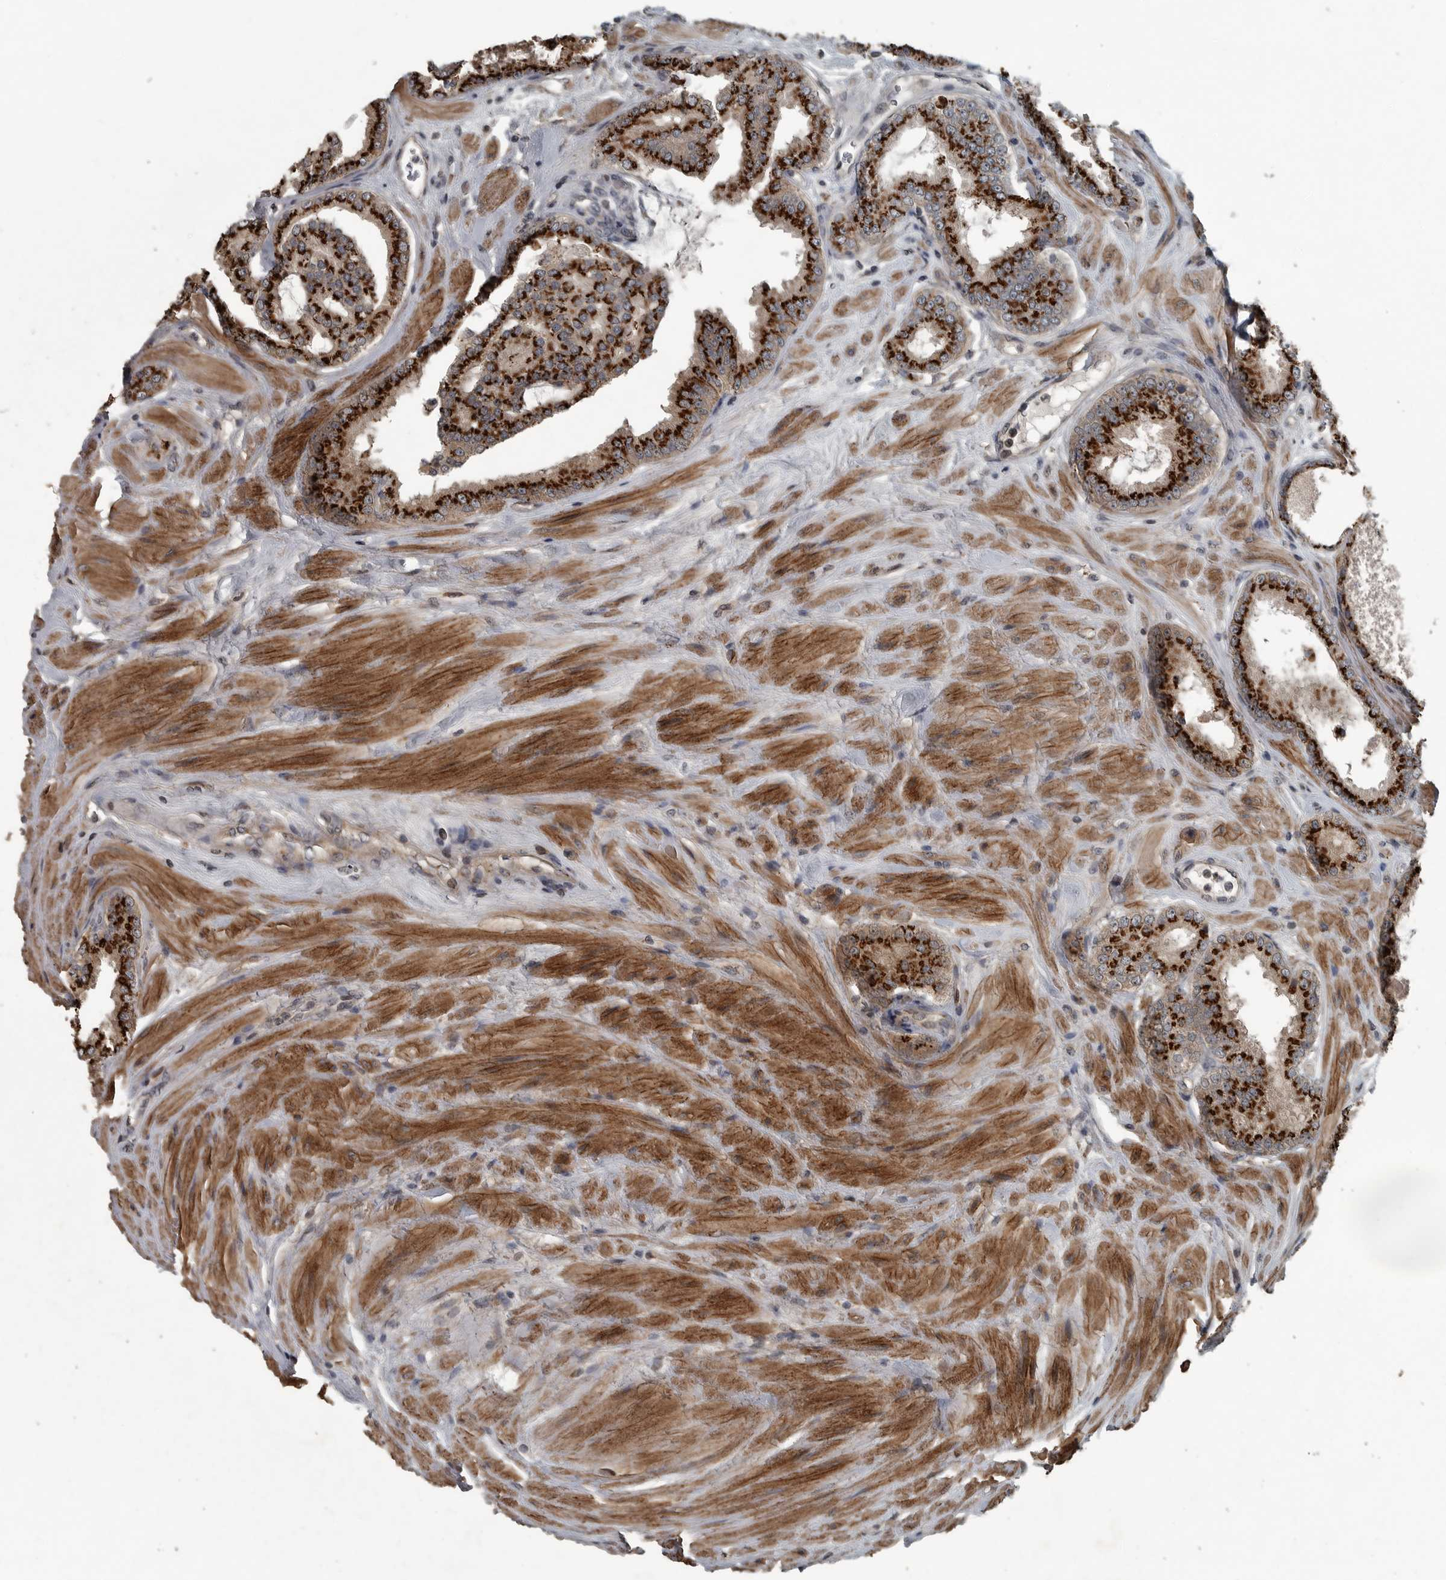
{"staining": {"intensity": "strong", "quantity": ">75%", "location": "cytoplasmic/membranous"}, "tissue": "prostate cancer", "cell_type": "Tumor cells", "image_type": "cancer", "snomed": [{"axis": "morphology", "description": "Adenocarcinoma, Low grade"}, {"axis": "topography", "description": "Prostate"}], "caption": "Immunohistochemical staining of human low-grade adenocarcinoma (prostate) exhibits high levels of strong cytoplasmic/membranous expression in approximately >75% of tumor cells. The protein of interest is shown in brown color, while the nuclei are stained blue.", "gene": "ZNF345", "patient": {"sex": "male", "age": 62}}